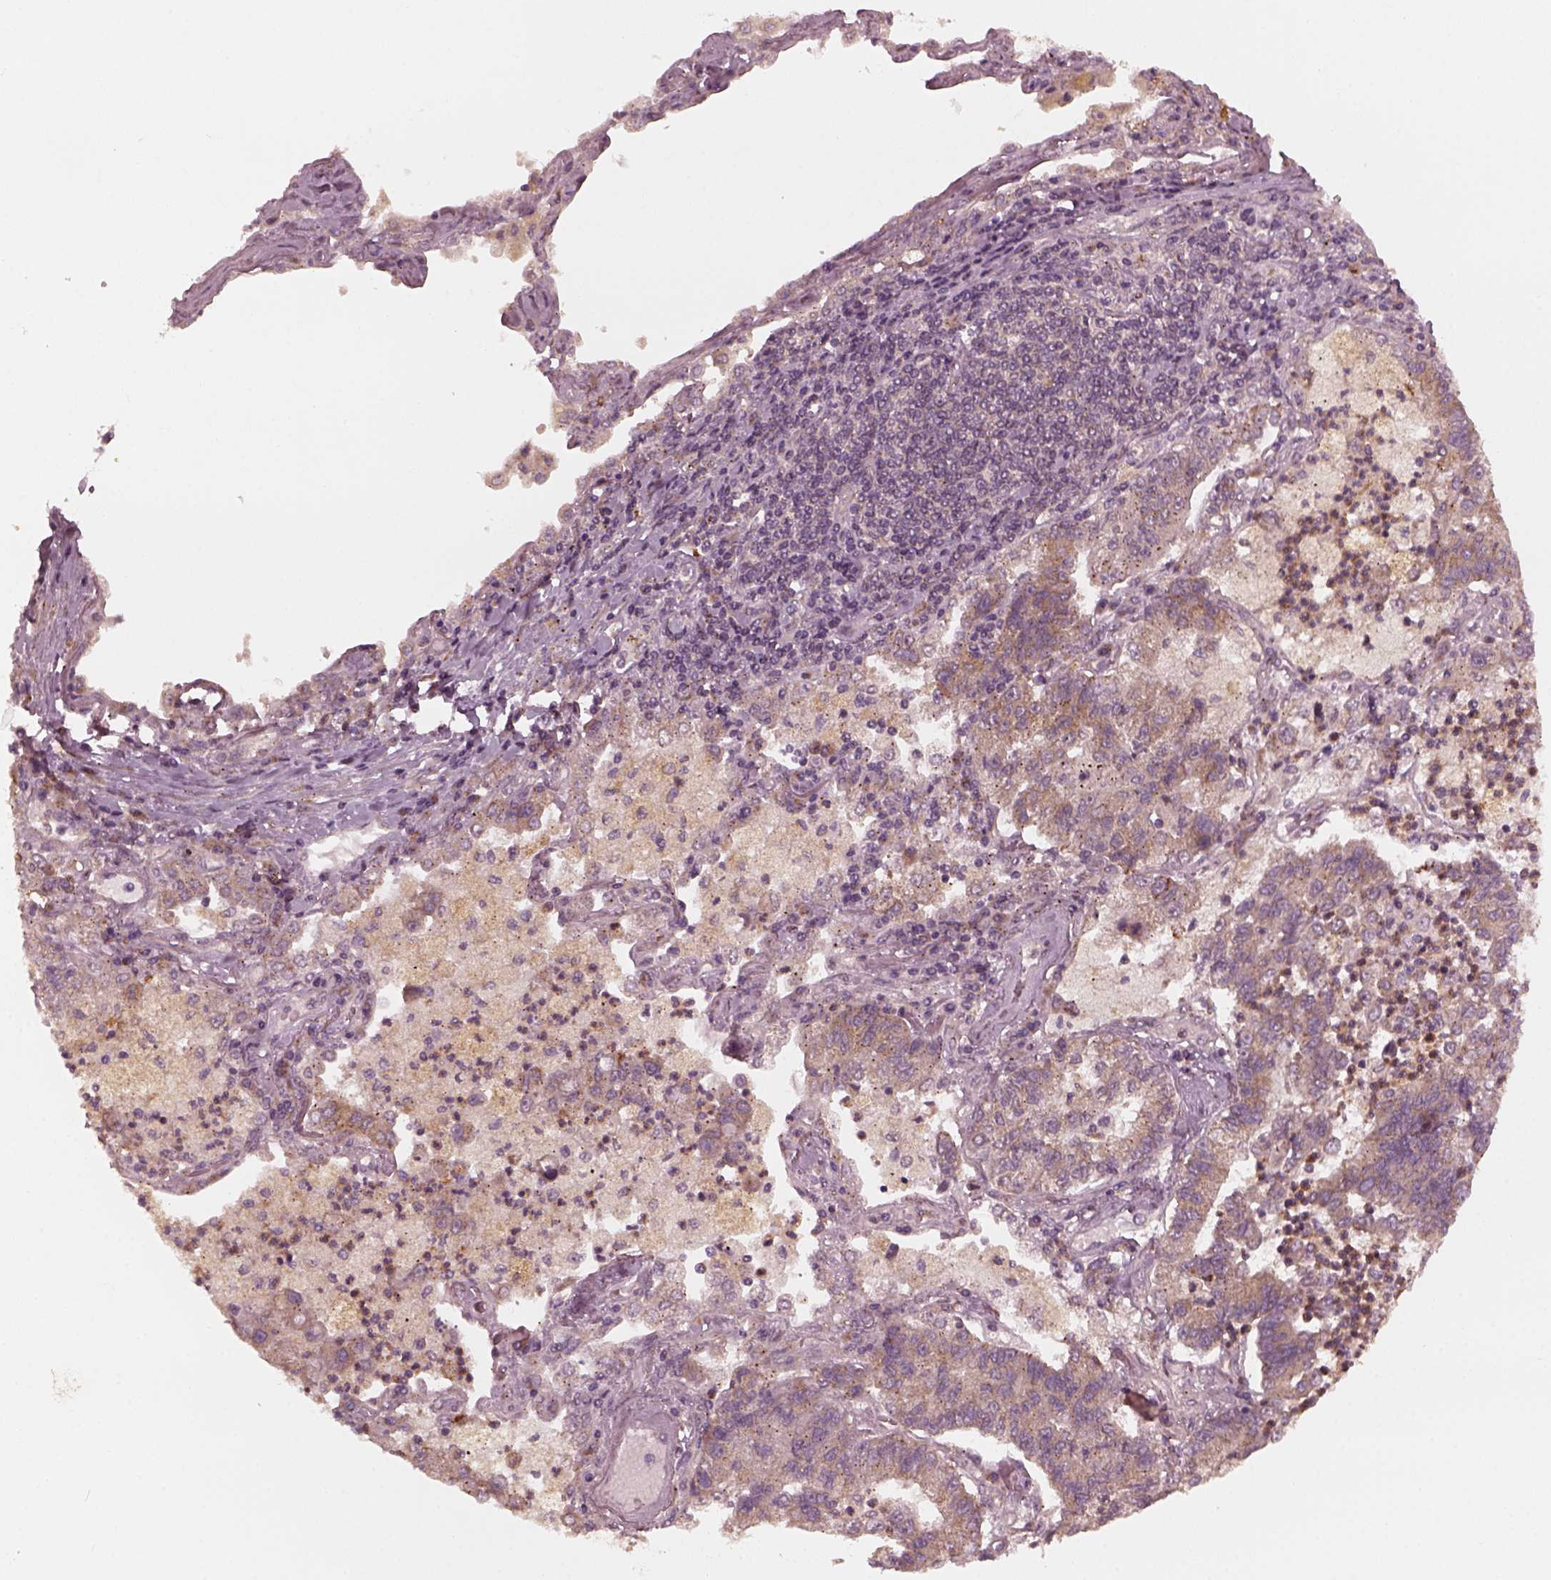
{"staining": {"intensity": "weak", "quantity": "25%-75%", "location": "cytoplasmic/membranous"}, "tissue": "lung cancer", "cell_type": "Tumor cells", "image_type": "cancer", "snomed": [{"axis": "morphology", "description": "Adenocarcinoma, NOS"}, {"axis": "topography", "description": "Lung"}], "caption": "High-magnification brightfield microscopy of lung adenocarcinoma stained with DAB (brown) and counterstained with hematoxylin (blue). tumor cells exhibit weak cytoplasmic/membranous expression is seen in about25%-75% of cells.", "gene": "FAF2", "patient": {"sex": "female", "age": 57}}